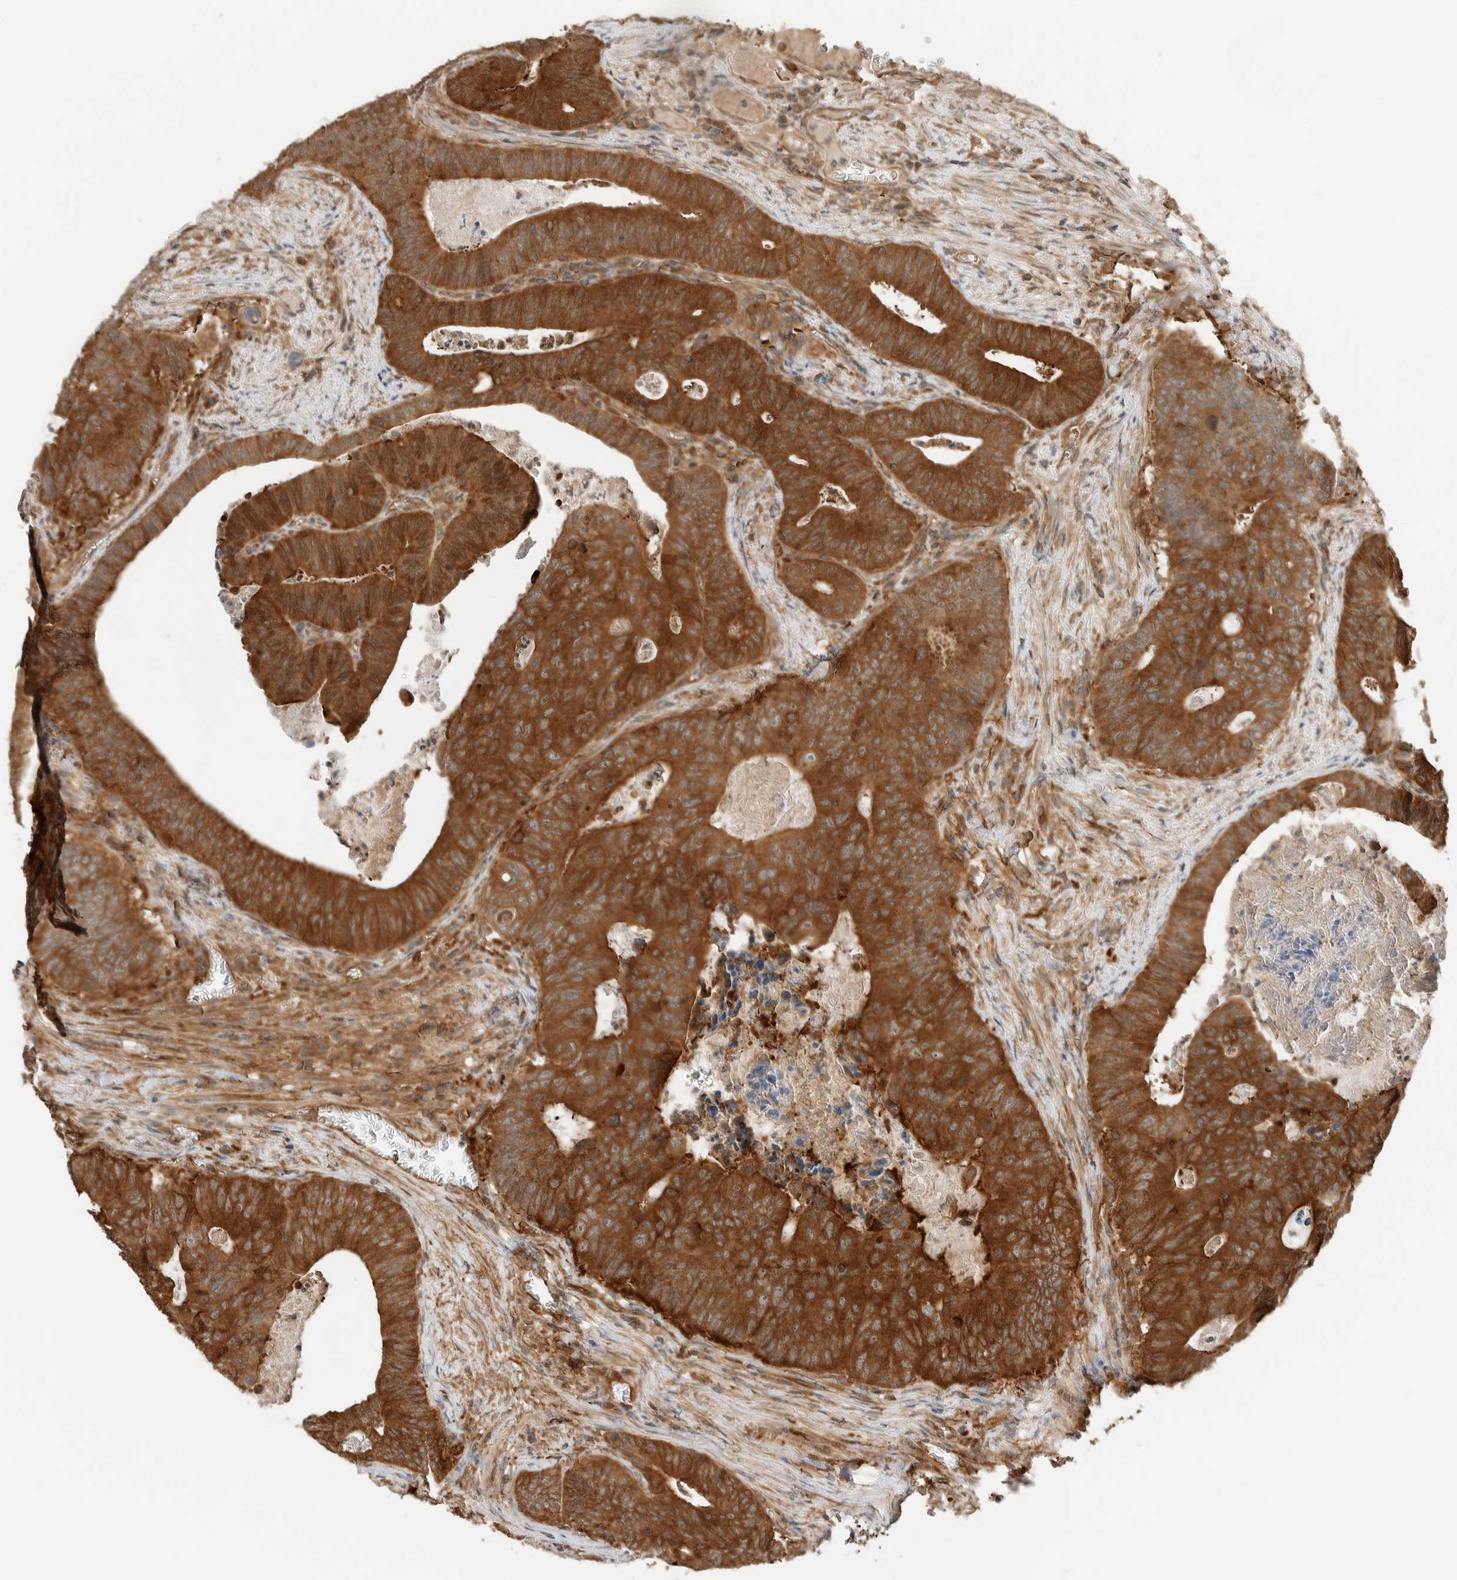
{"staining": {"intensity": "strong", "quantity": ">75%", "location": "cytoplasmic/membranous"}, "tissue": "colorectal cancer", "cell_type": "Tumor cells", "image_type": "cancer", "snomed": [{"axis": "morphology", "description": "Adenocarcinoma, NOS"}, {"axis": "topography", "description": "Colon"}], "caption": "IHC (DAB) staining of human adenocarcinoma (colorectal) demonstrates strong cytoplasmic/membranous protein staining in approximately >75% of tumor cells.", "gene": "XPNPEP1", "patient": {"sex": "male", "age": 87}}